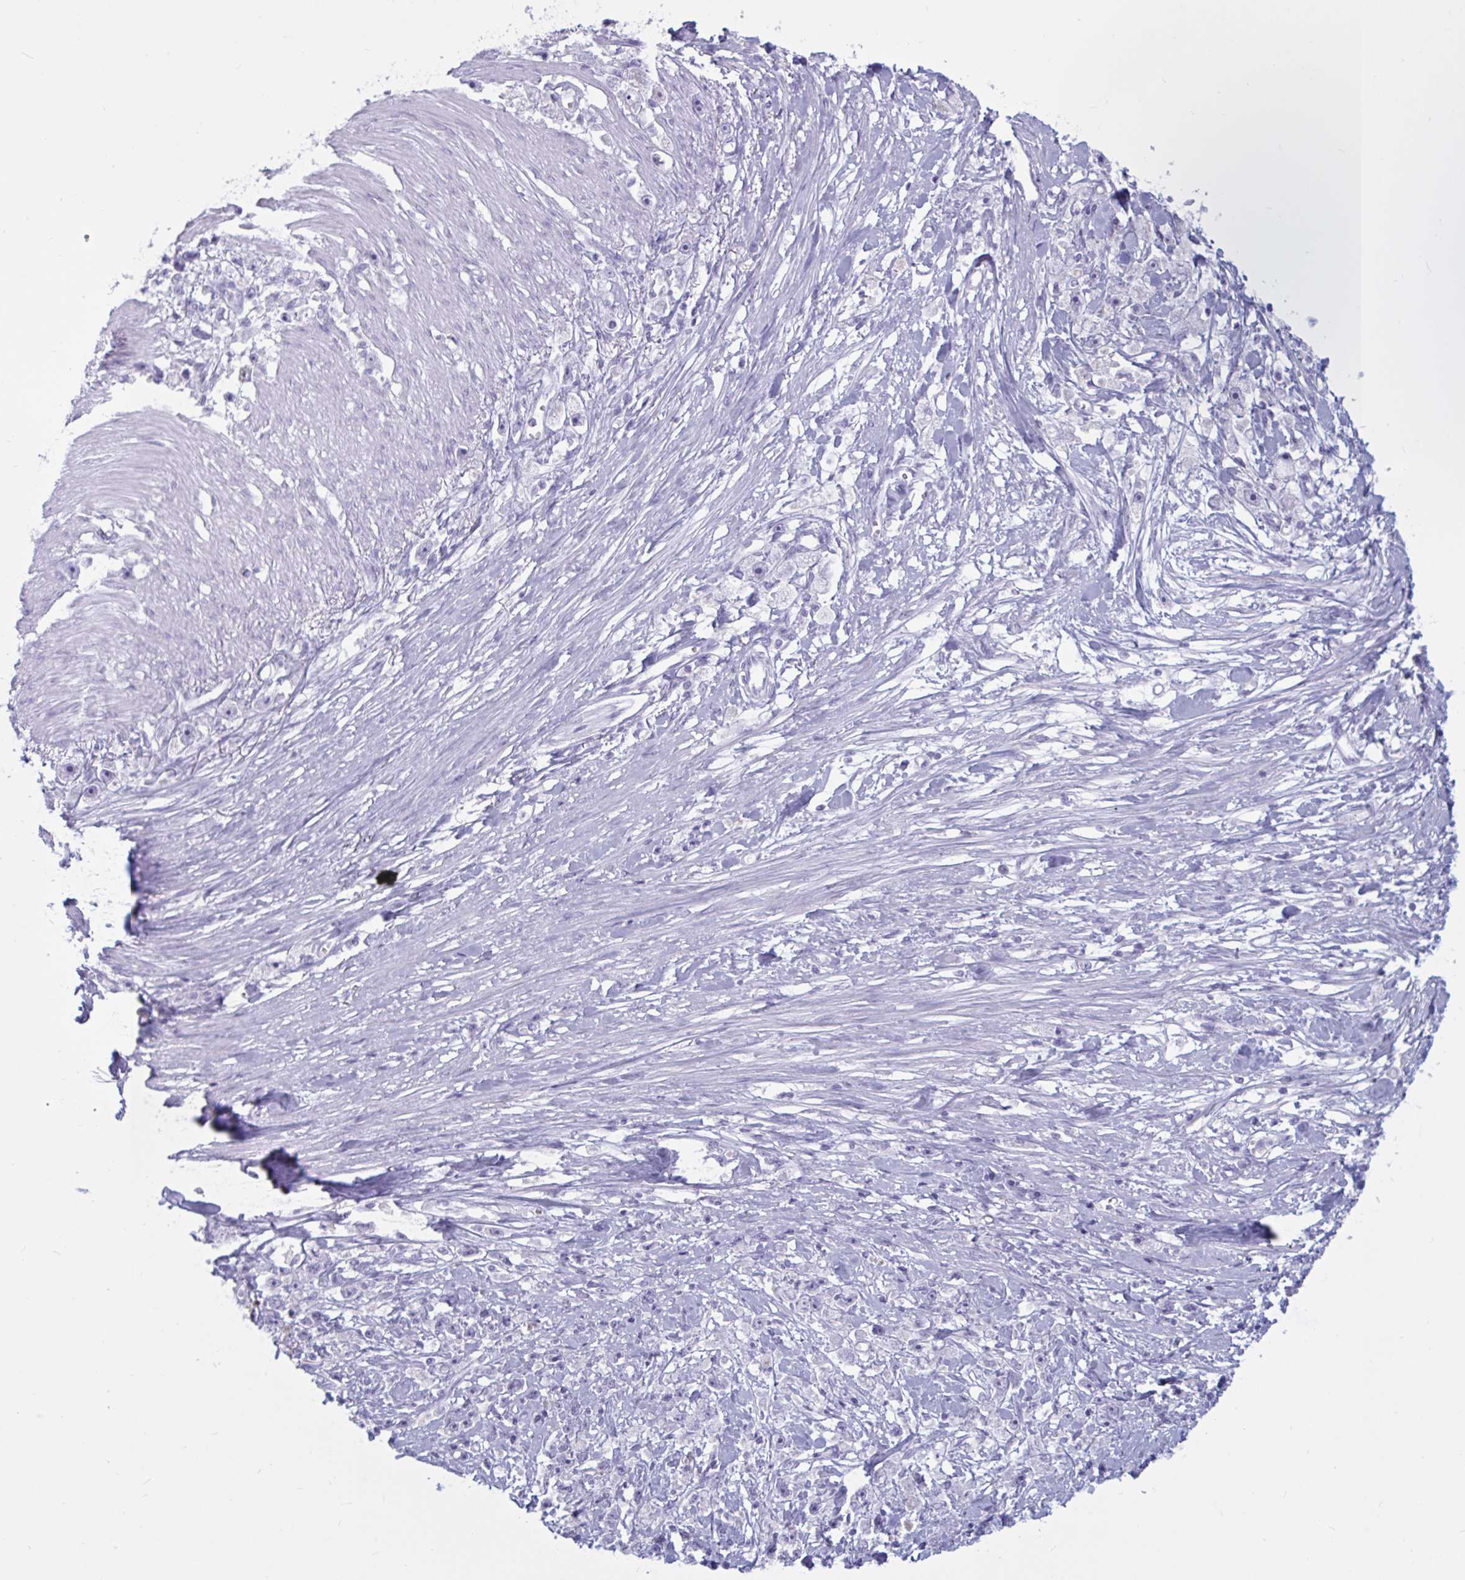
{"staining": {"intensity": "negative", "quantity": "none", "location": "none"}, "tissue": "stomach cancer", "cell_type": "Tumor cells", "image_type": "cancer", "snomed": [{"axis": "morphology", "description": "Adenocarcinoma, NOS"}, {"axis": "topography", "description": "Stomach"}], "caption": "There is no significant expression in tumor cells of stomach adenocarcinoma. (DAB immunohistochemistry (IHC) visualized using brightfield microscopy, high magnification).", "gene": "BBS10", "patient": {"sex": "female", "age": 59}}